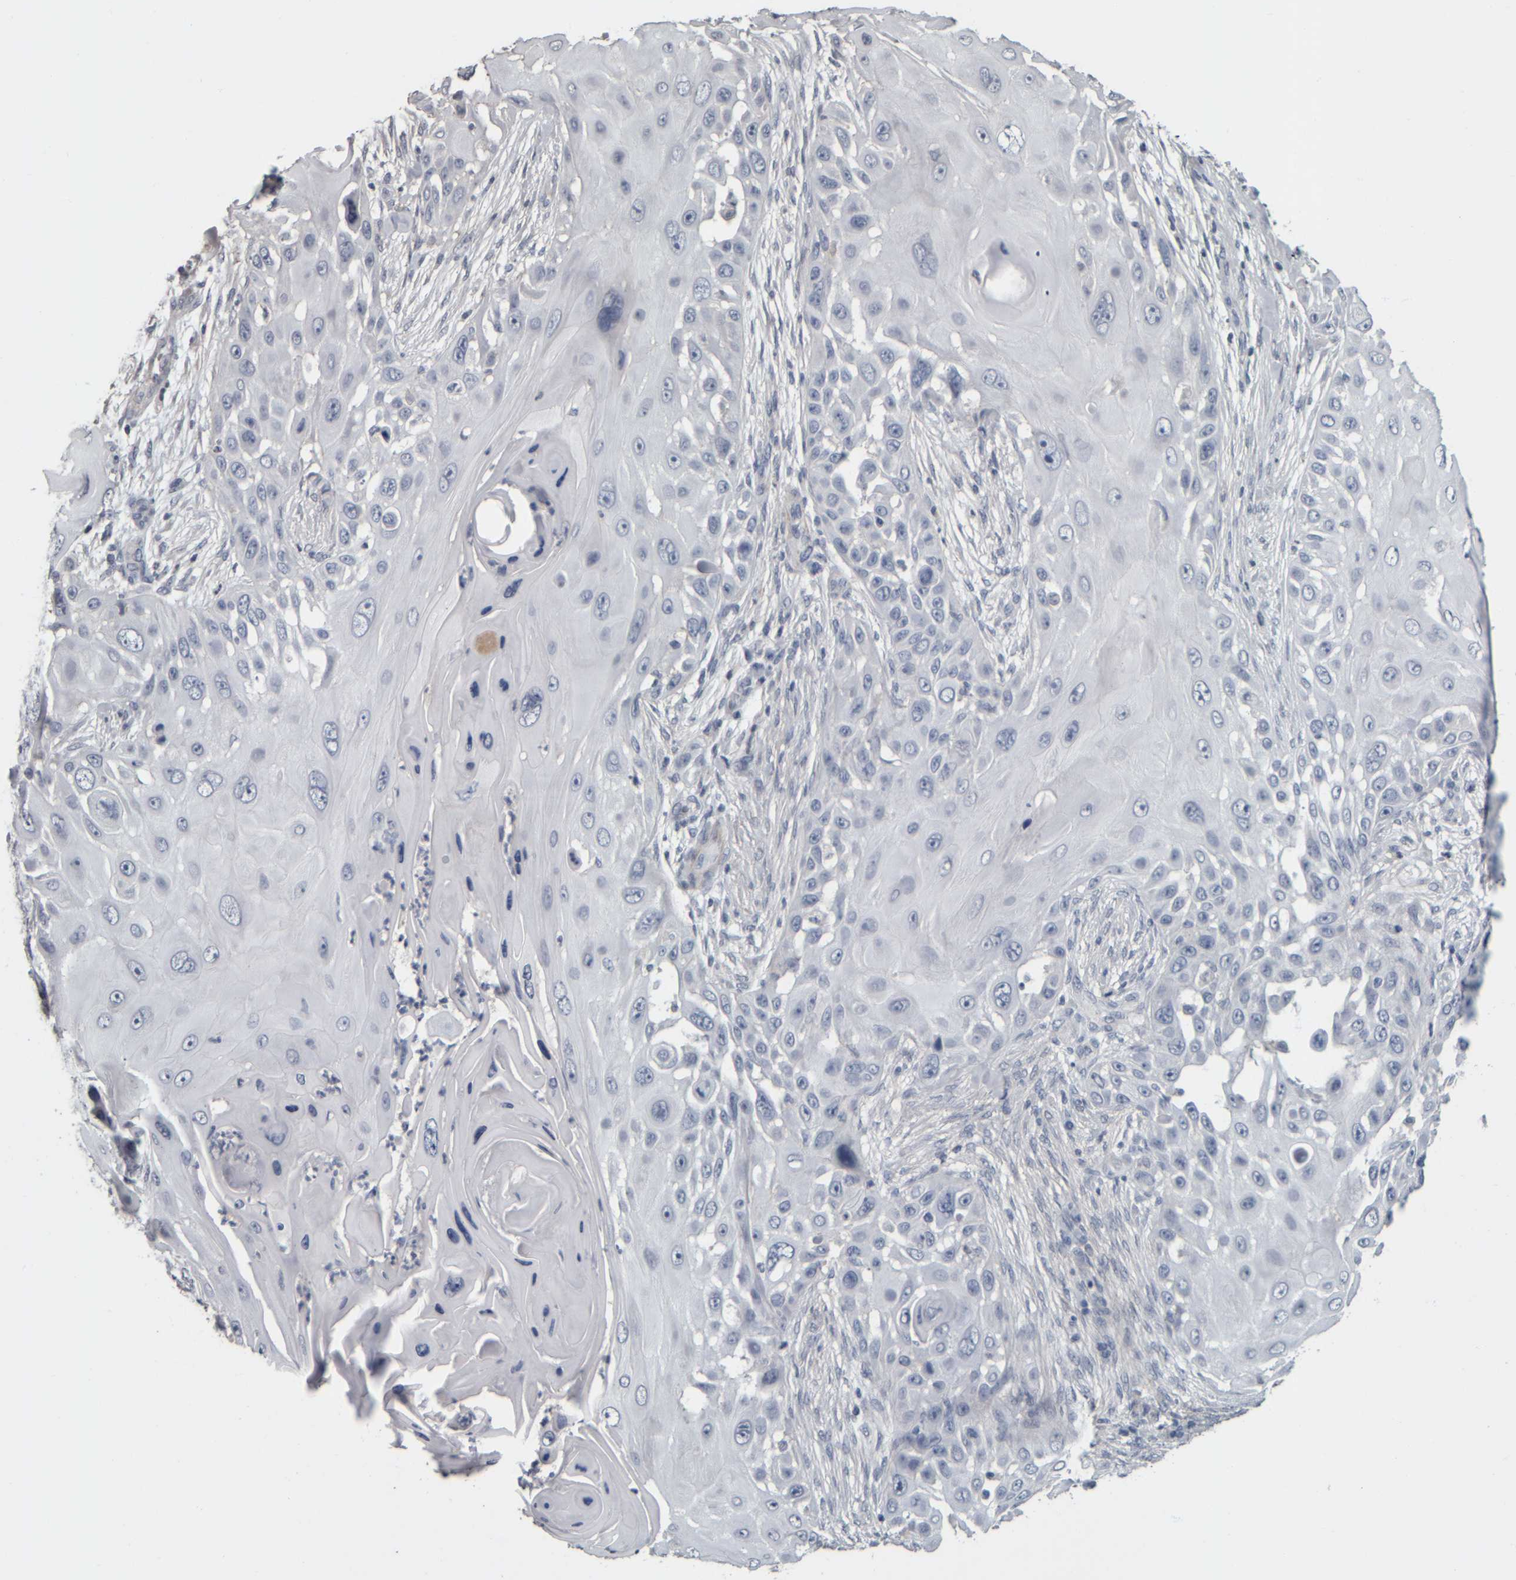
{"staining": {"intensity": "negative", "quantity": "none", "location": "none"}, "tissue": "skin cancer", "cell_type": "Tumor cells", "image_type": "cancer", "snomed": [{"axis": "morphology", "description": "Squamous cell carcinoma, NOS"}, {"axis": "topography", "description": "Skin"}], "caption": "IHC photomicrograph of neoplastic tissue: skin cancer (squamous cell carcinoma) stained with DAB shows no significant protein staining in tumor cells.", "gene": "CAVIN4", "patient": {"sex": "female", "age": 44}}